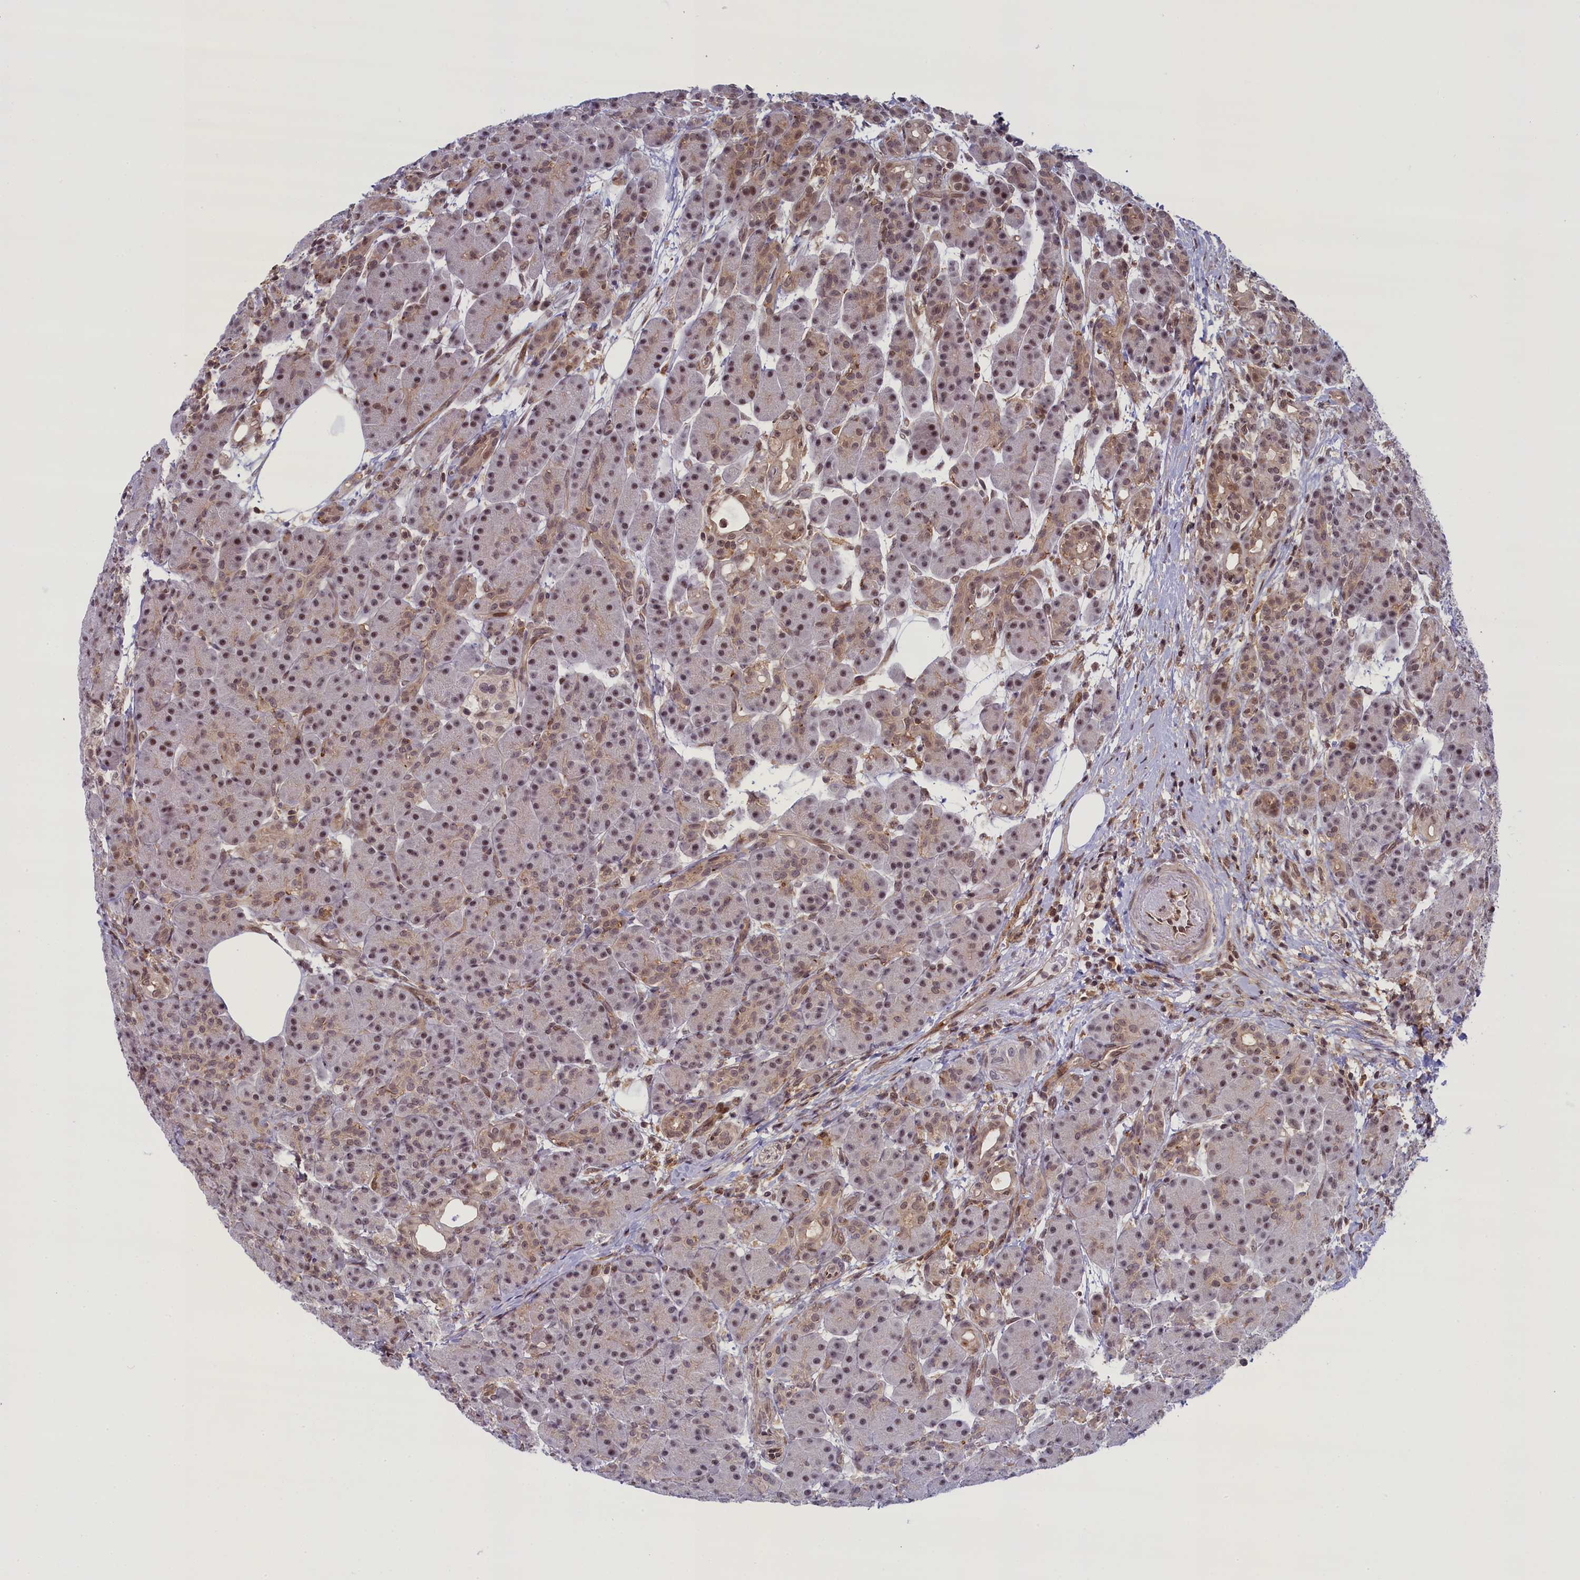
{"staining": {"intensity": "moderate", "quantity": ">75%", "location": "nuclear"}, "tissue": "pancreas", "cell_type": "Exocrine glandular cells", "image_type": "normal", "snomed": [{"axis": "morphology", "description": "Normal tissue, NOS"}, {"axis": "topography", "description": "Pancreas"}], "caption": "Immunohistochemical staining of unremarkable pancreas shows medium levels of moderate nuclear expression in about >75% of exocrine glandular cells. Using DAB (brown) and hematoxylin (blue) stains, captured at high magnification using brightfield microscopy.", "gene": "FCHO1", "patient": {"sex": "male", "age": 63}}